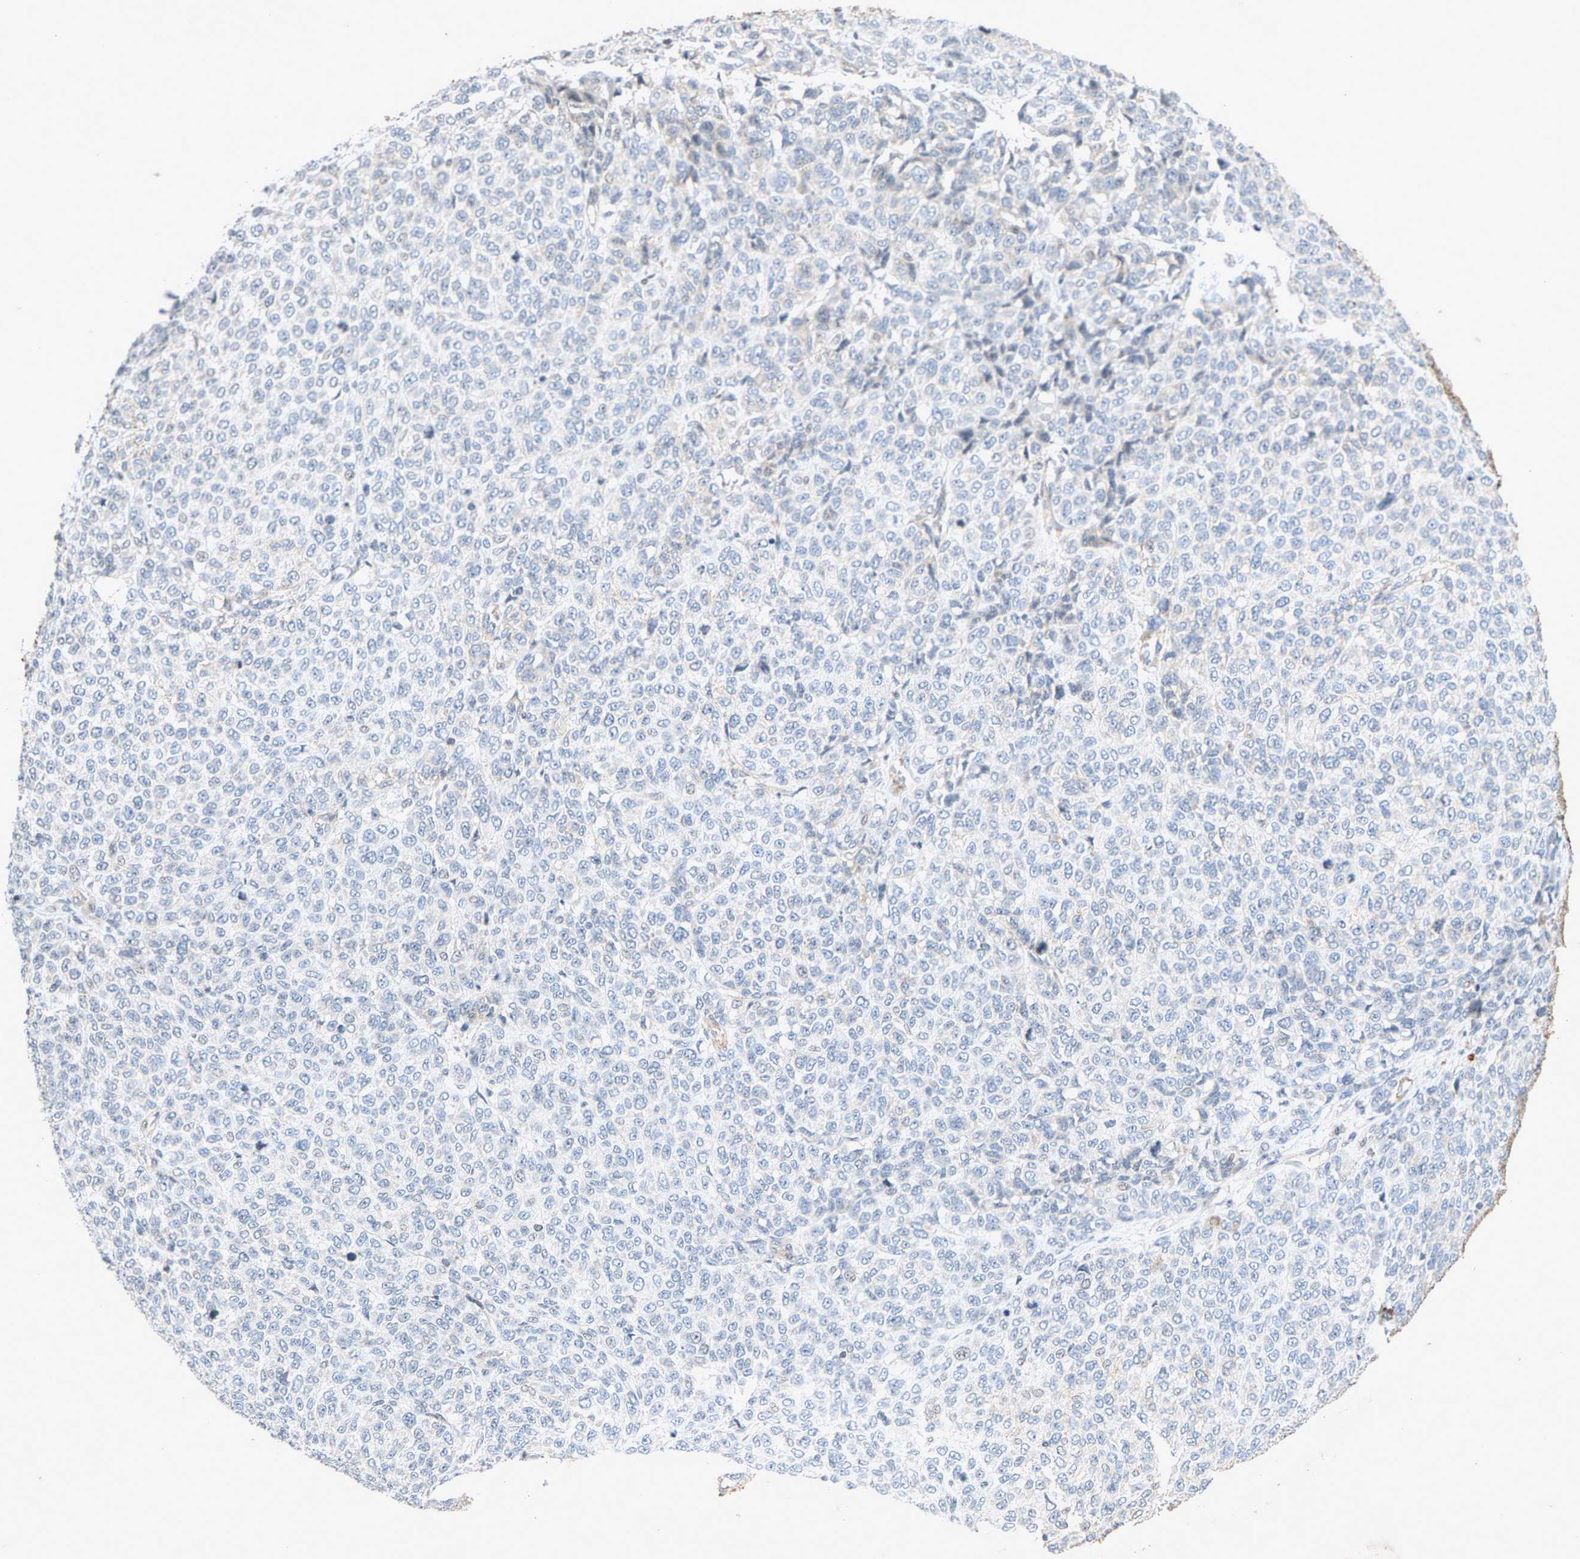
{"staining": {"intensity": "negative", "quantity": "none", "location": "none"}, "tissue": "melanoma", "cell_type": "Tumor cells", "image_type": "cancer", "snomed": [{"axis": "morphology", "description": "Malignant melanoma, NOS"}, {"axis": "topography", "description": "Skin"}], "caption": "Immunohistochemical staining of melanoma displays no significant staining in tumor cells.", "gene": "ZPR1", "patient": {"sex": "male", "age": 59}}